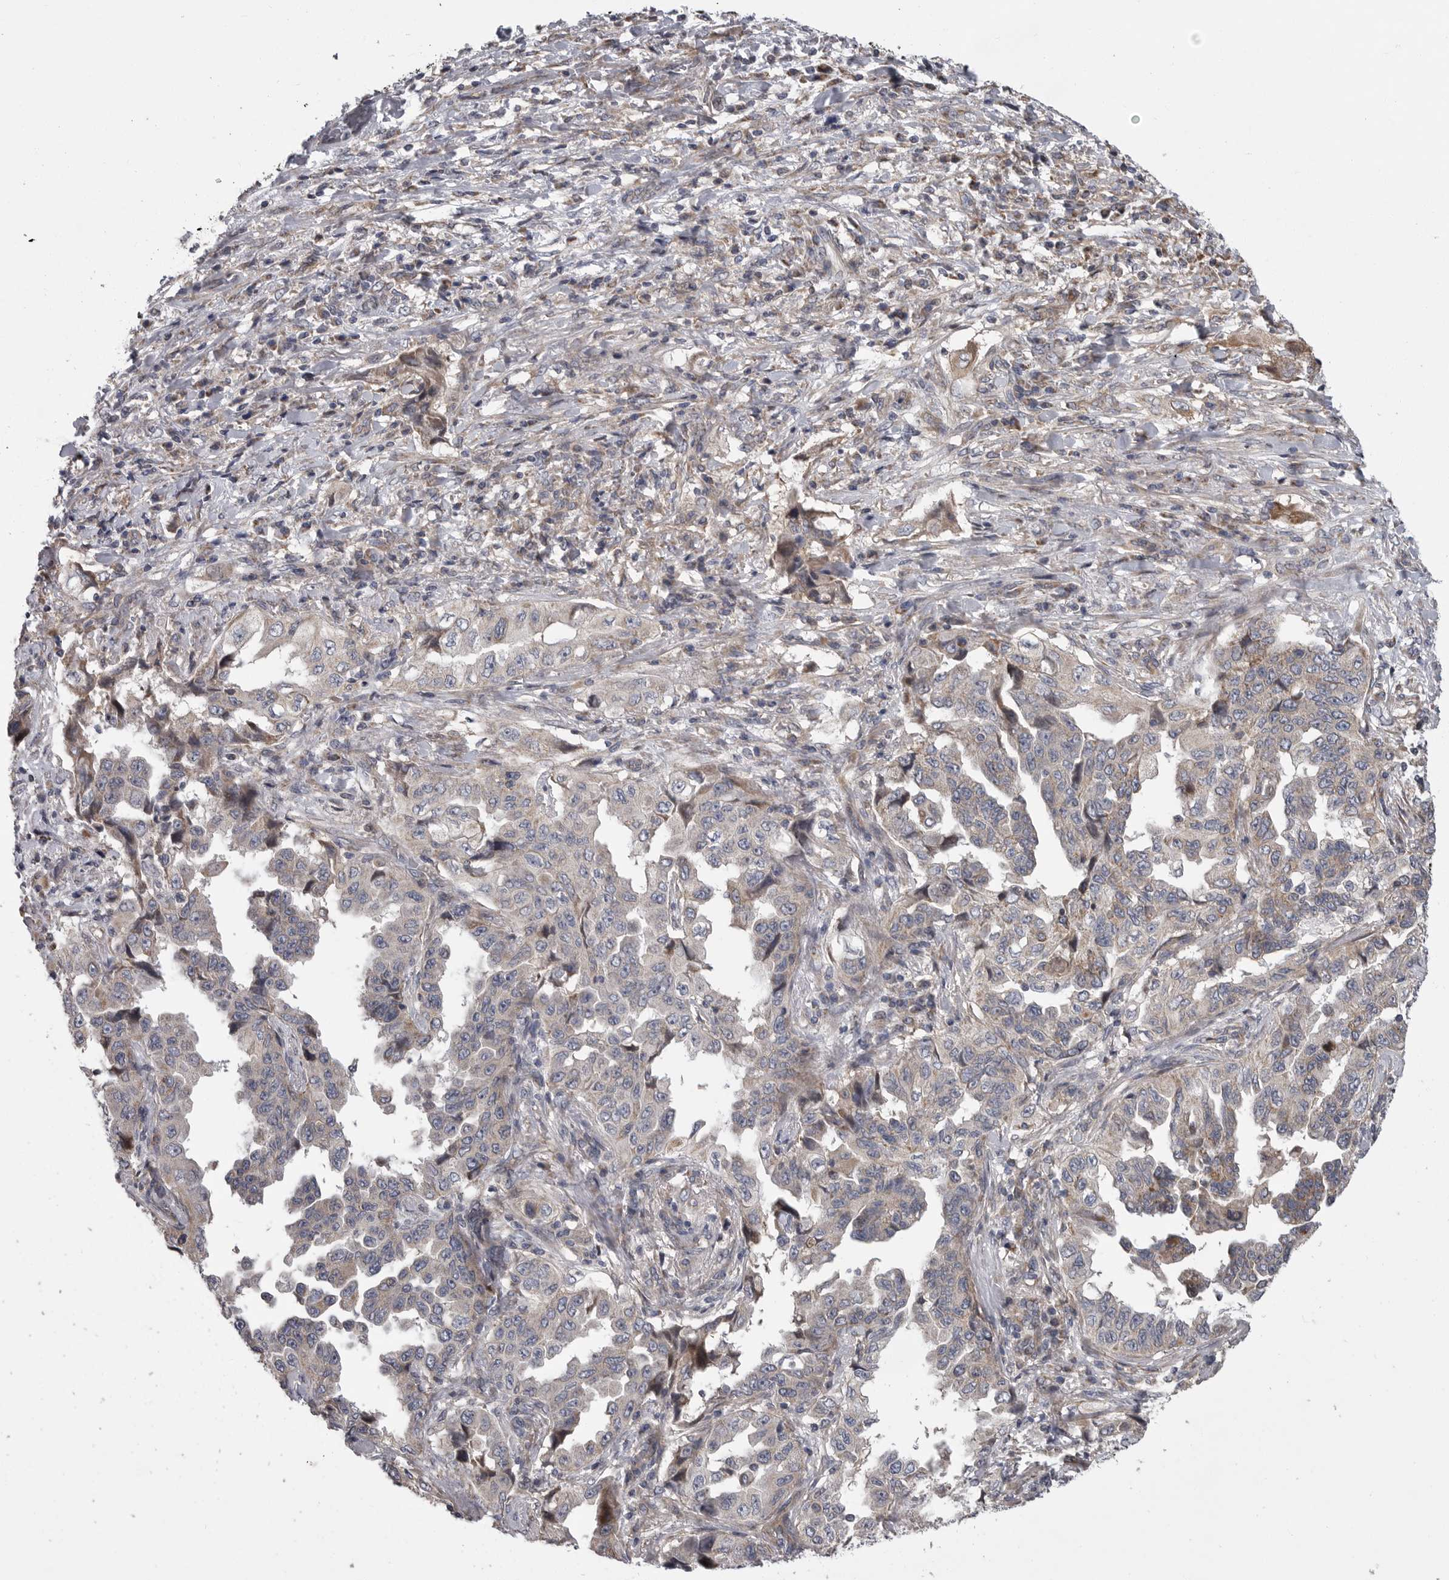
{"staining": {"intensity": "negative", "quantity": "none", "location": "none"}, "tissue": "lung cancer", "cell_type": "Tumor cells", "image_type": "cancer", "snomed": [{"axis": "morphology", "description": "Adenocarcinoma, NOS"}, {"axis": "topography", "description": "Lung"}], "caption": "This is a micrograph of immunohistochemistry staining of lung adenocarcinoma, which shows no positivity in tumor cells.", "gene": "CRP", "patient": {"sex": "female", "age": 51}}